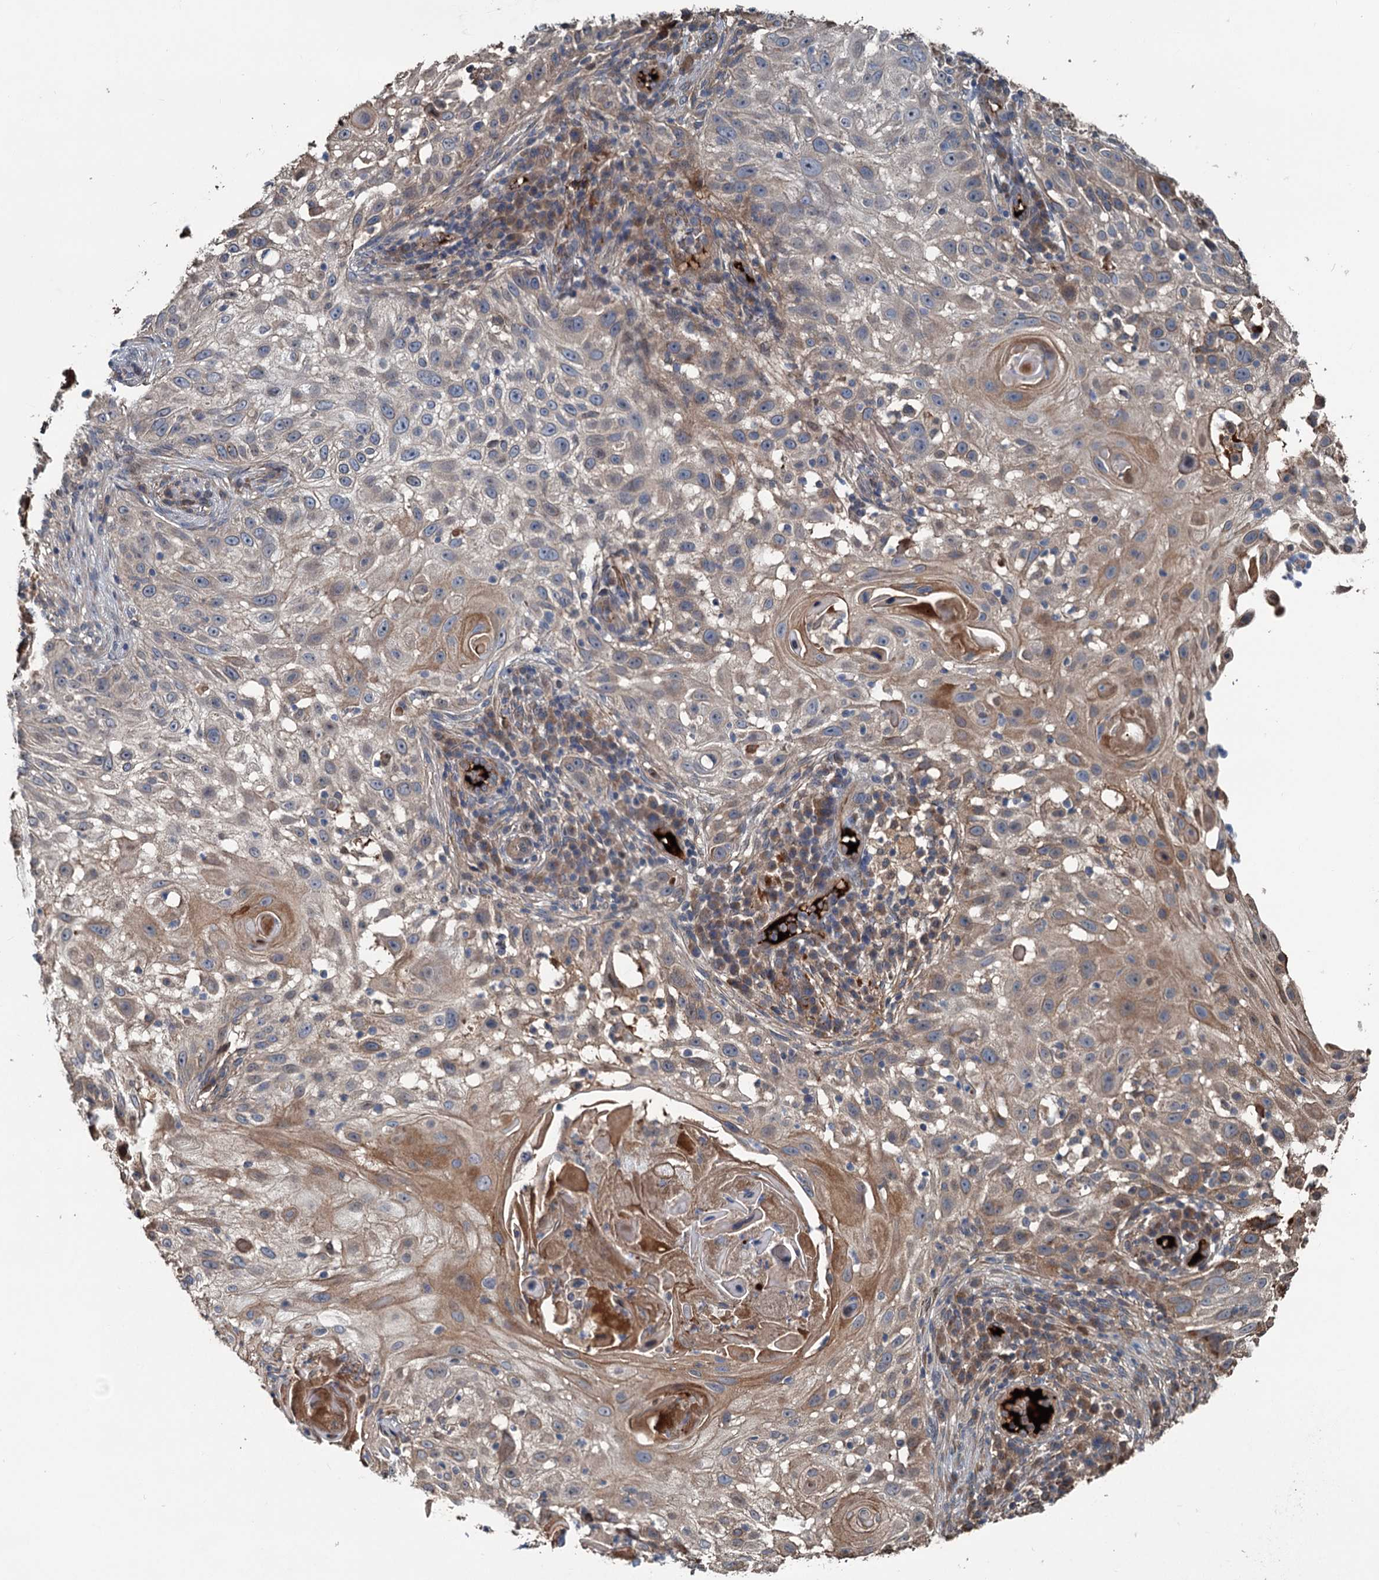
{"staining": {"intensity": "moderate", "quantity": "25%-75%", "location": "cytoplasmic/membranous"}, "tissue": "skin cancer", "cell_type": "Tumor cells", "image_type": "cancer", "snomed": [{"axis": "morphology", "description": "Squamous cell carcinoma, NOS"}, {"axis": "topography", "description": "Skin"}], "caption": "Skin squamous cell carcinoma stained for a protein (brown) reveals moderate cytoplasmic/membranous positive expression in about 25%-75% of tumor cells.", "gene": "TEDC1", "patient": {"sex": "female", "age": 44}}